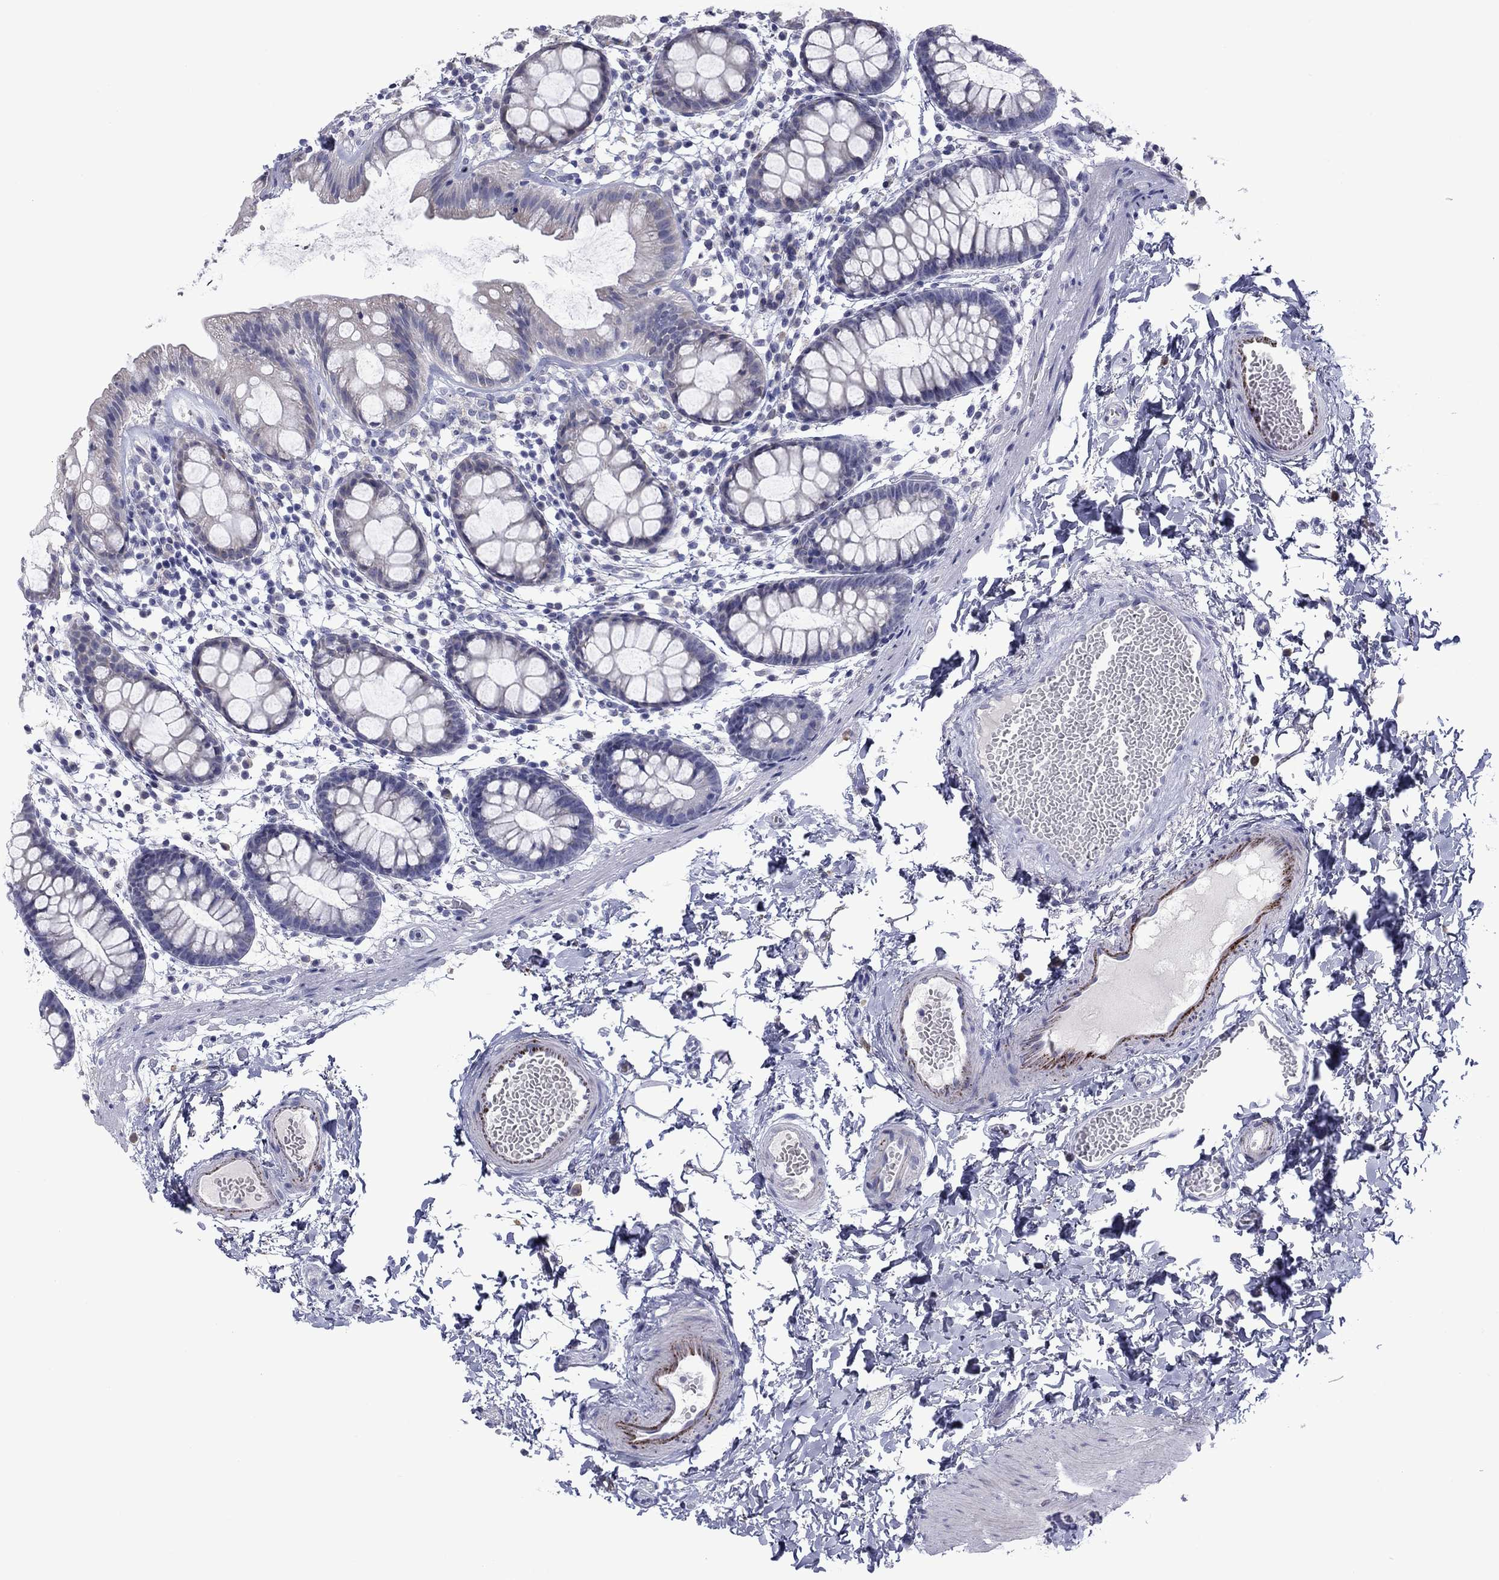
{"staining": {"intensity": "negative", "quantity": "none", "location": "none"}, "tissue": "rectum", "cell_type": "Glandular cells", "image_type": "normal", "snomed": [{"axis": "morphology", "description": "Normal tissue, NOS"}, {"axis": "topography", "description": "Rectum"}], "caption": "Human rectum stained for a protein using immunohistochemistry displays no expression in glandular cells.", "gene": "TMPRSS11A", "patient": {"sex": "male", "age": 57}}